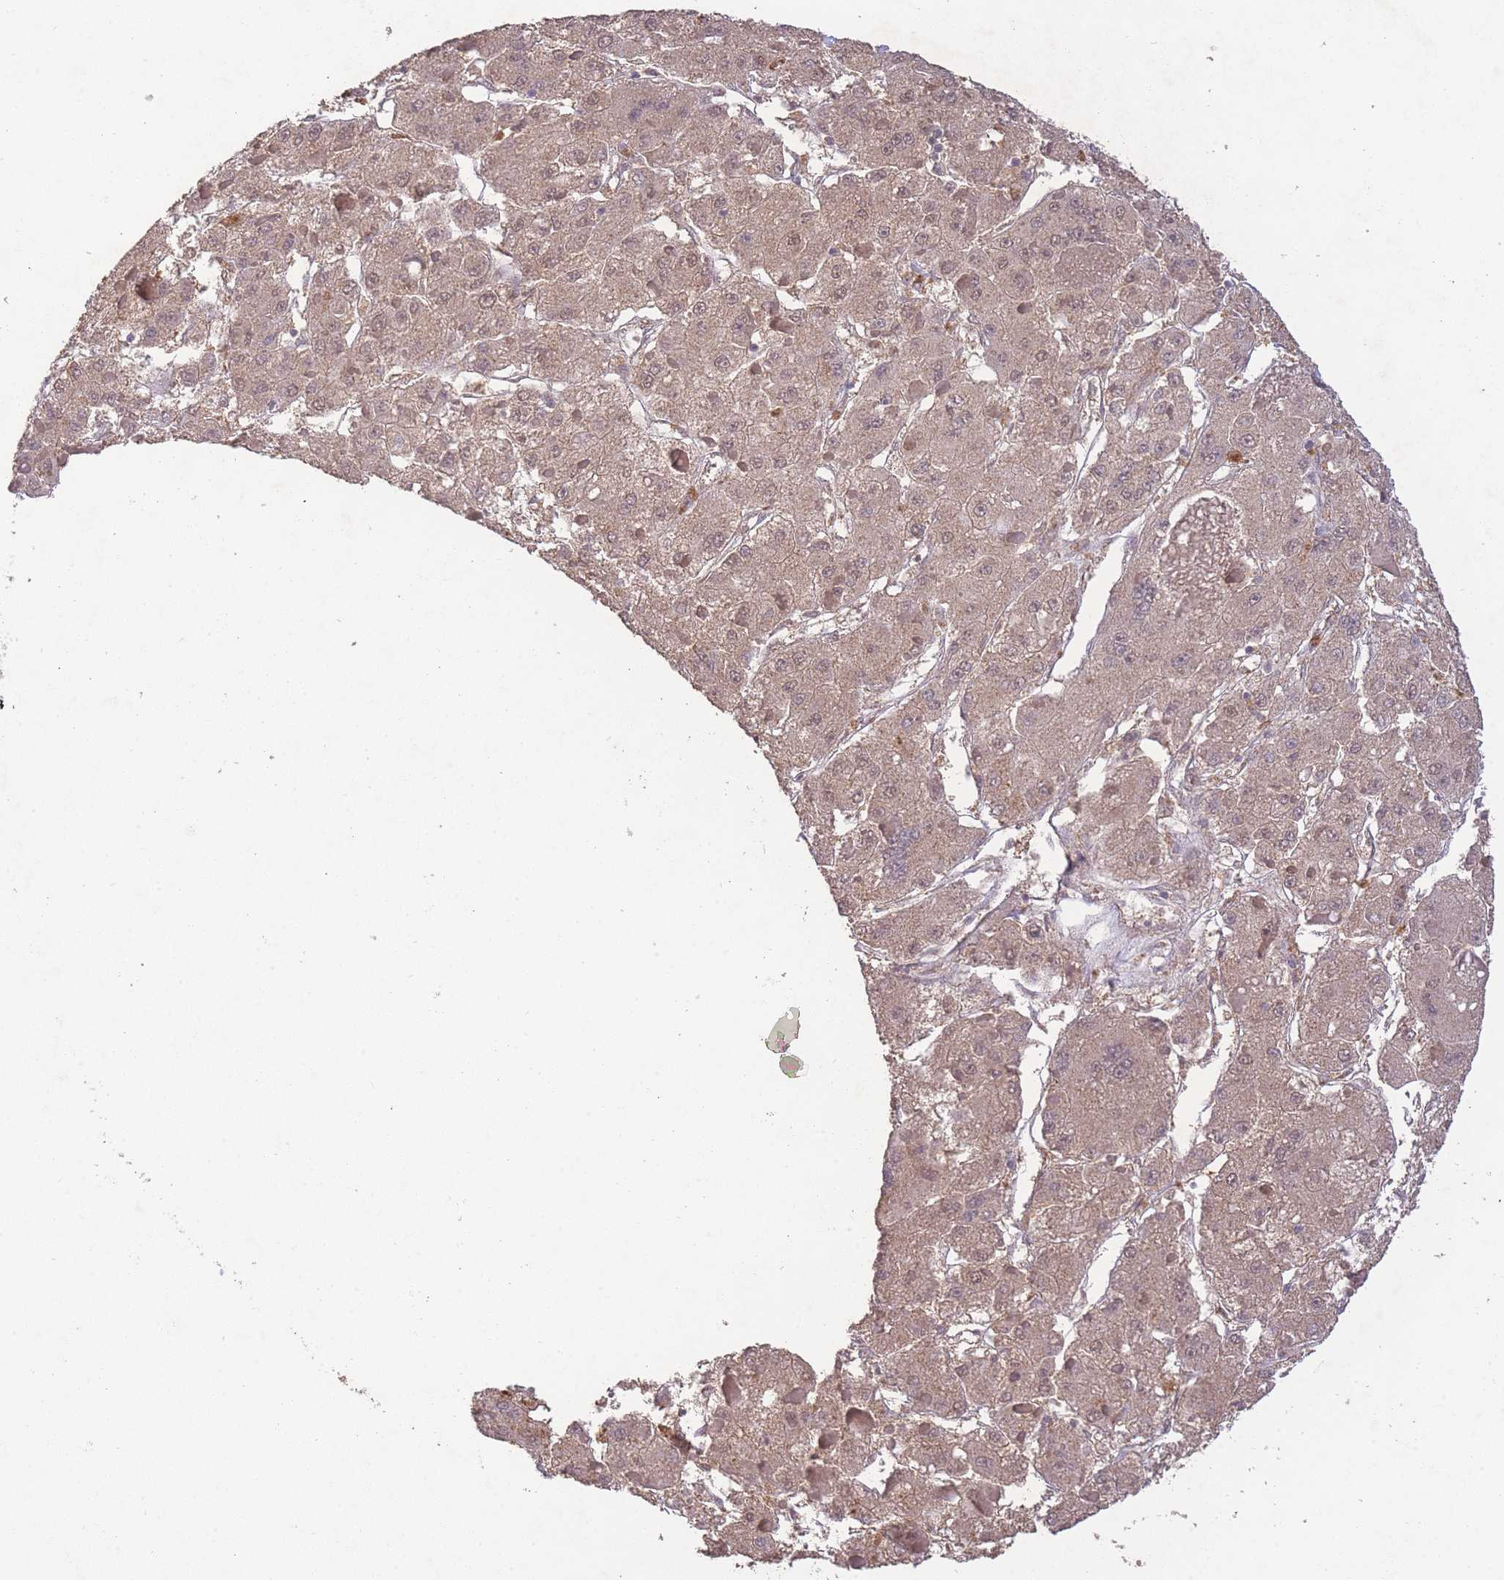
{"staining": {"intensity": "moderate", "quantity": ">75%", "location": "cytoplasmic/membranous,nuclear"}, "tissue": "liver cancer", "cell_type": "Tumor cells", "image_type": "cancer", "snomed": [{"axis": "morphology", "description": "Carcinoma, Hepatocellular, NOS"}, {"axis": "topography", "description": "Liver"}], "caption": "This histopathology image shows immunohistochemistry (IHC) staining of human liver hepatocellular carcinoma, with medium moderate cytoplasmic/membranous and nuclear positivity in approximately >75% of tumor cells.", "gene": "RNF144B", "patient": {"sex": "female", "age": 73}}